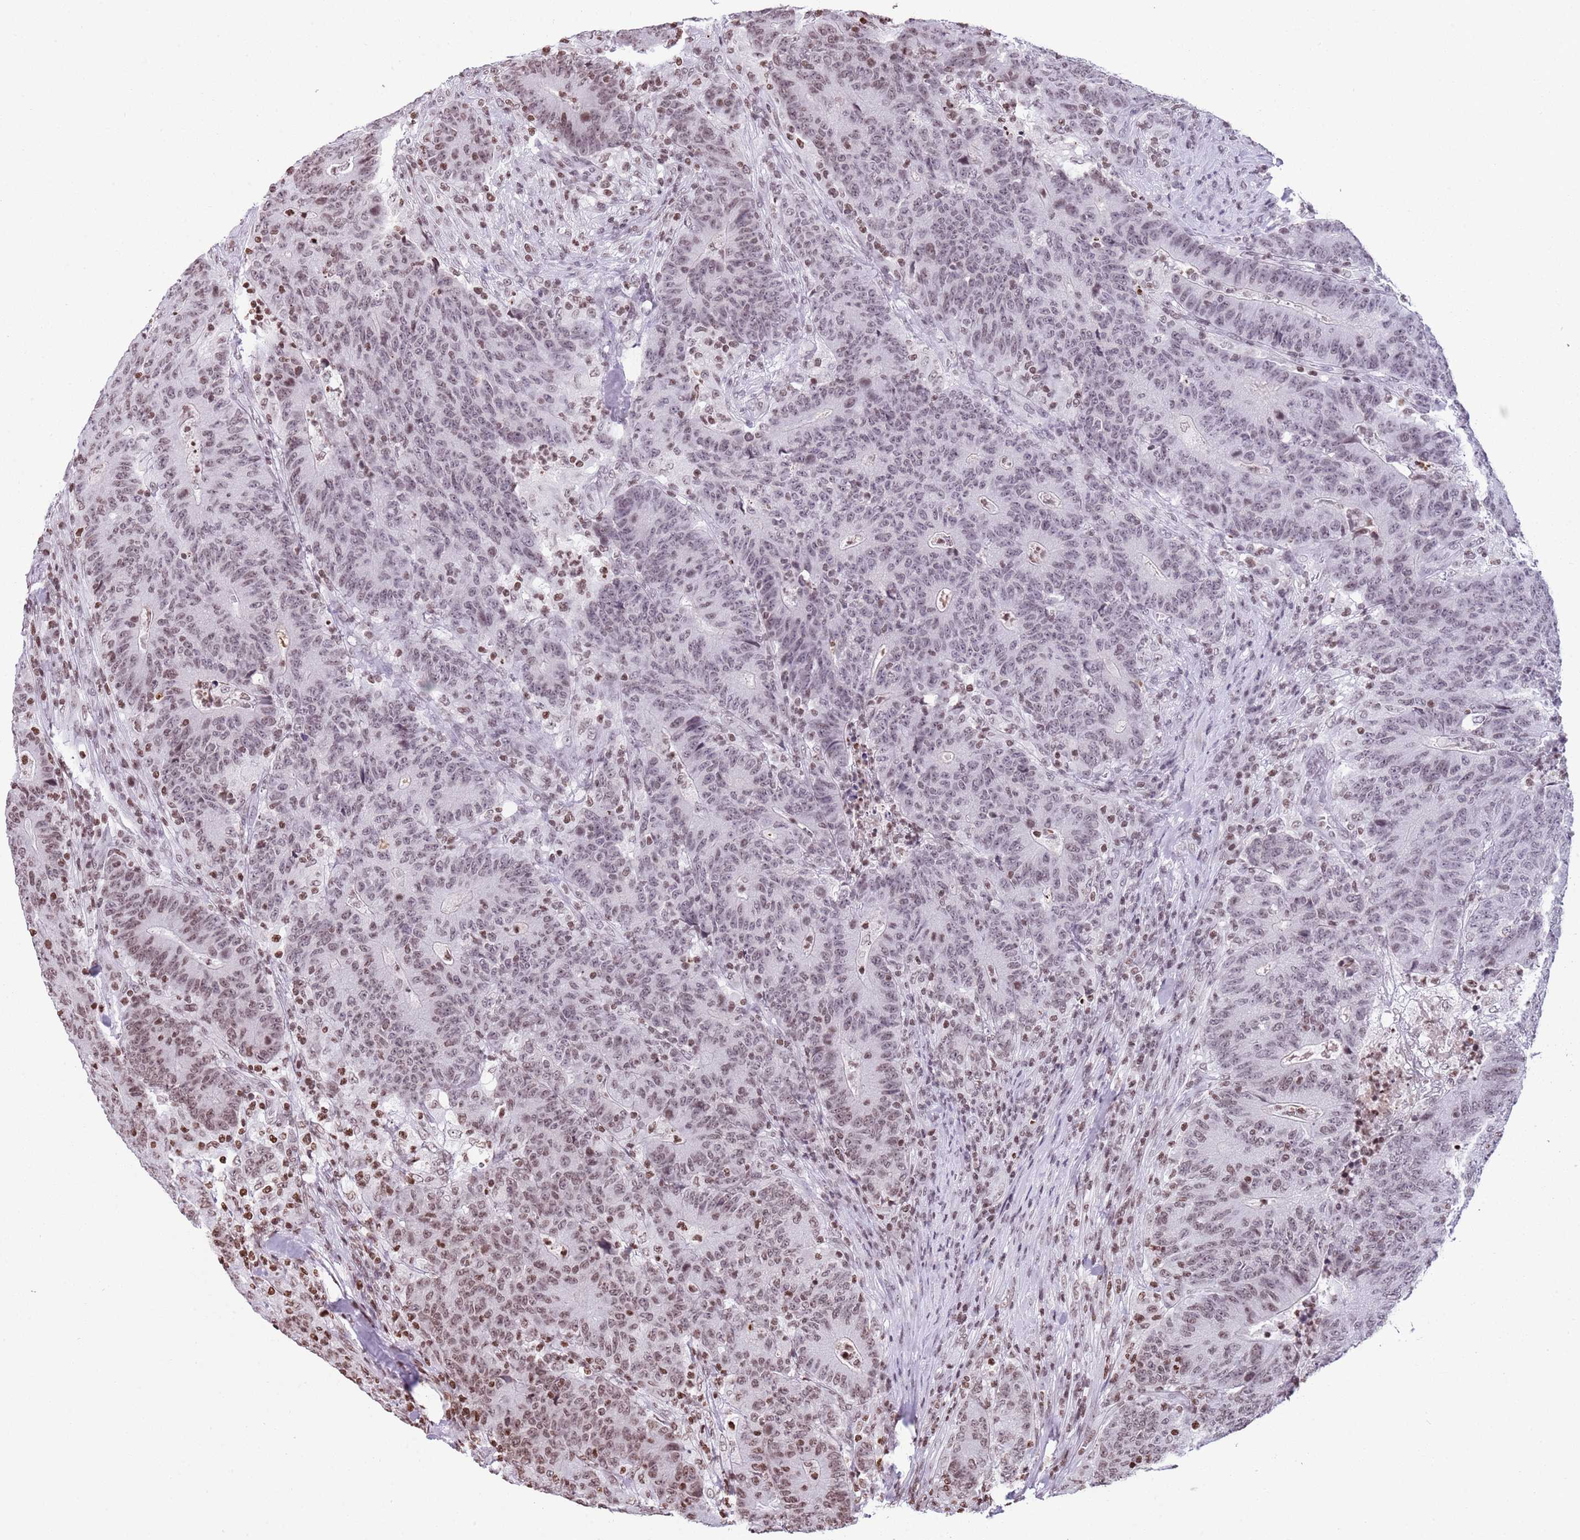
{"staining": {"intensity": "moderate", "quantity": "<25%", "location": "nuclear"}, "tissue": "colorectal cancer", "cell_type": "Tumor cells", "image_type": "cancer", "snomed": [{"axis": "morphology", "description": "Adenocarcinoma, NOS"}, {"axis": "topography", "description": "Colon"}], "caption": "Brown immunohistochemical staining in colorectal cancer demonstrates moderate nuclear staining in about <25% of tumor cells.", "gene": "KPNA3", "patient": {"sex": "female", "age": 75}}